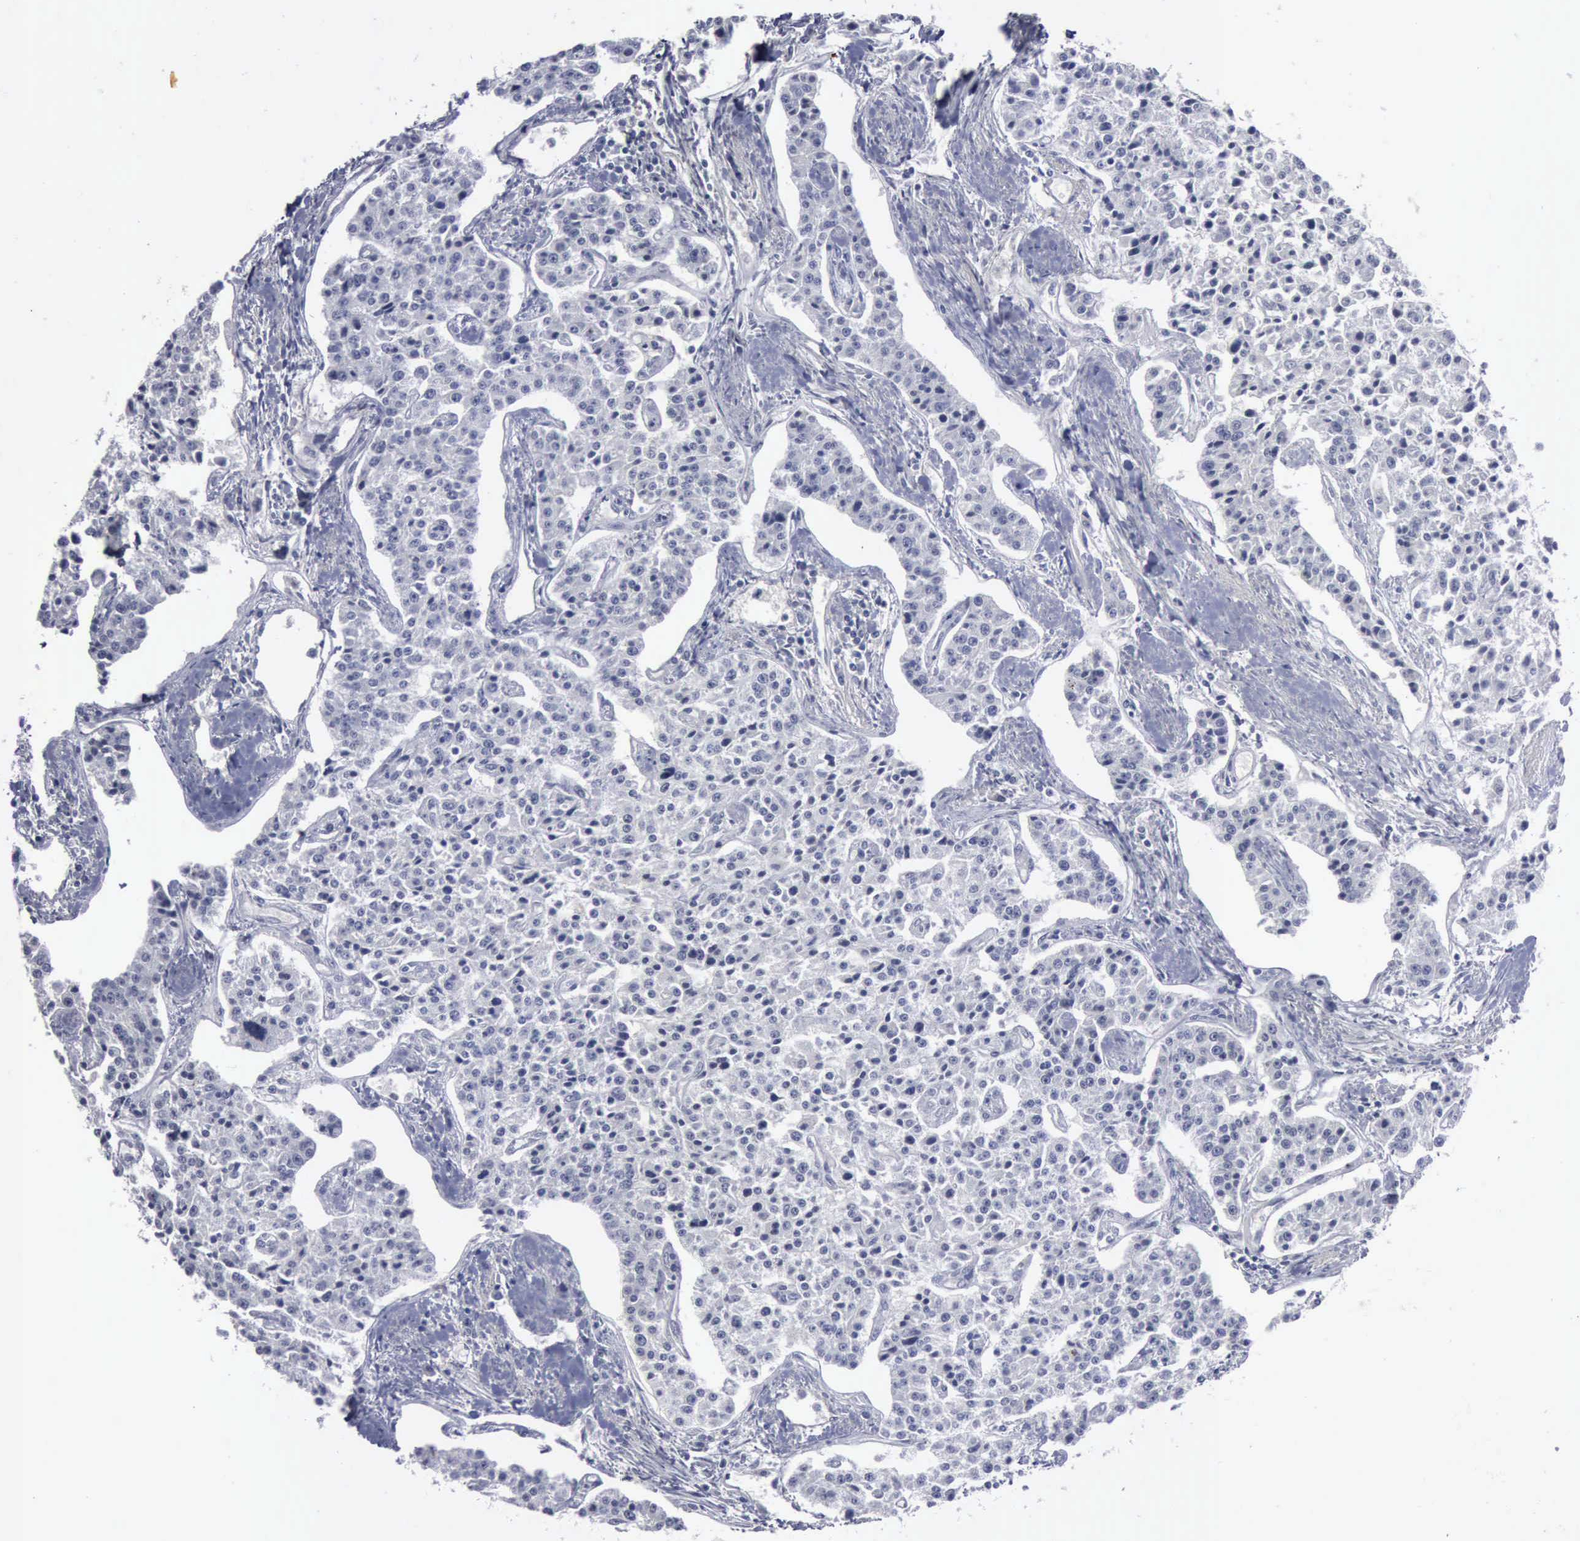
{"staining": {"intensity": "negative", "quantity": "none", "location": "none"}, "tissue": "carcinoid", "cell_type": "Tumor cells", "image_type": "cancer", "snomed": [{"axis": "morphology", "description": "Carcinoid, malignant, NOS"}, {"axis": "topography", "description": "Stomach"}], "caption": "Micrograph shows no protein positivity in tumor cells of malignant carcinoid tissue.", "gene": "MYO18B", "patient": {"sex": "female", "age": 76}}